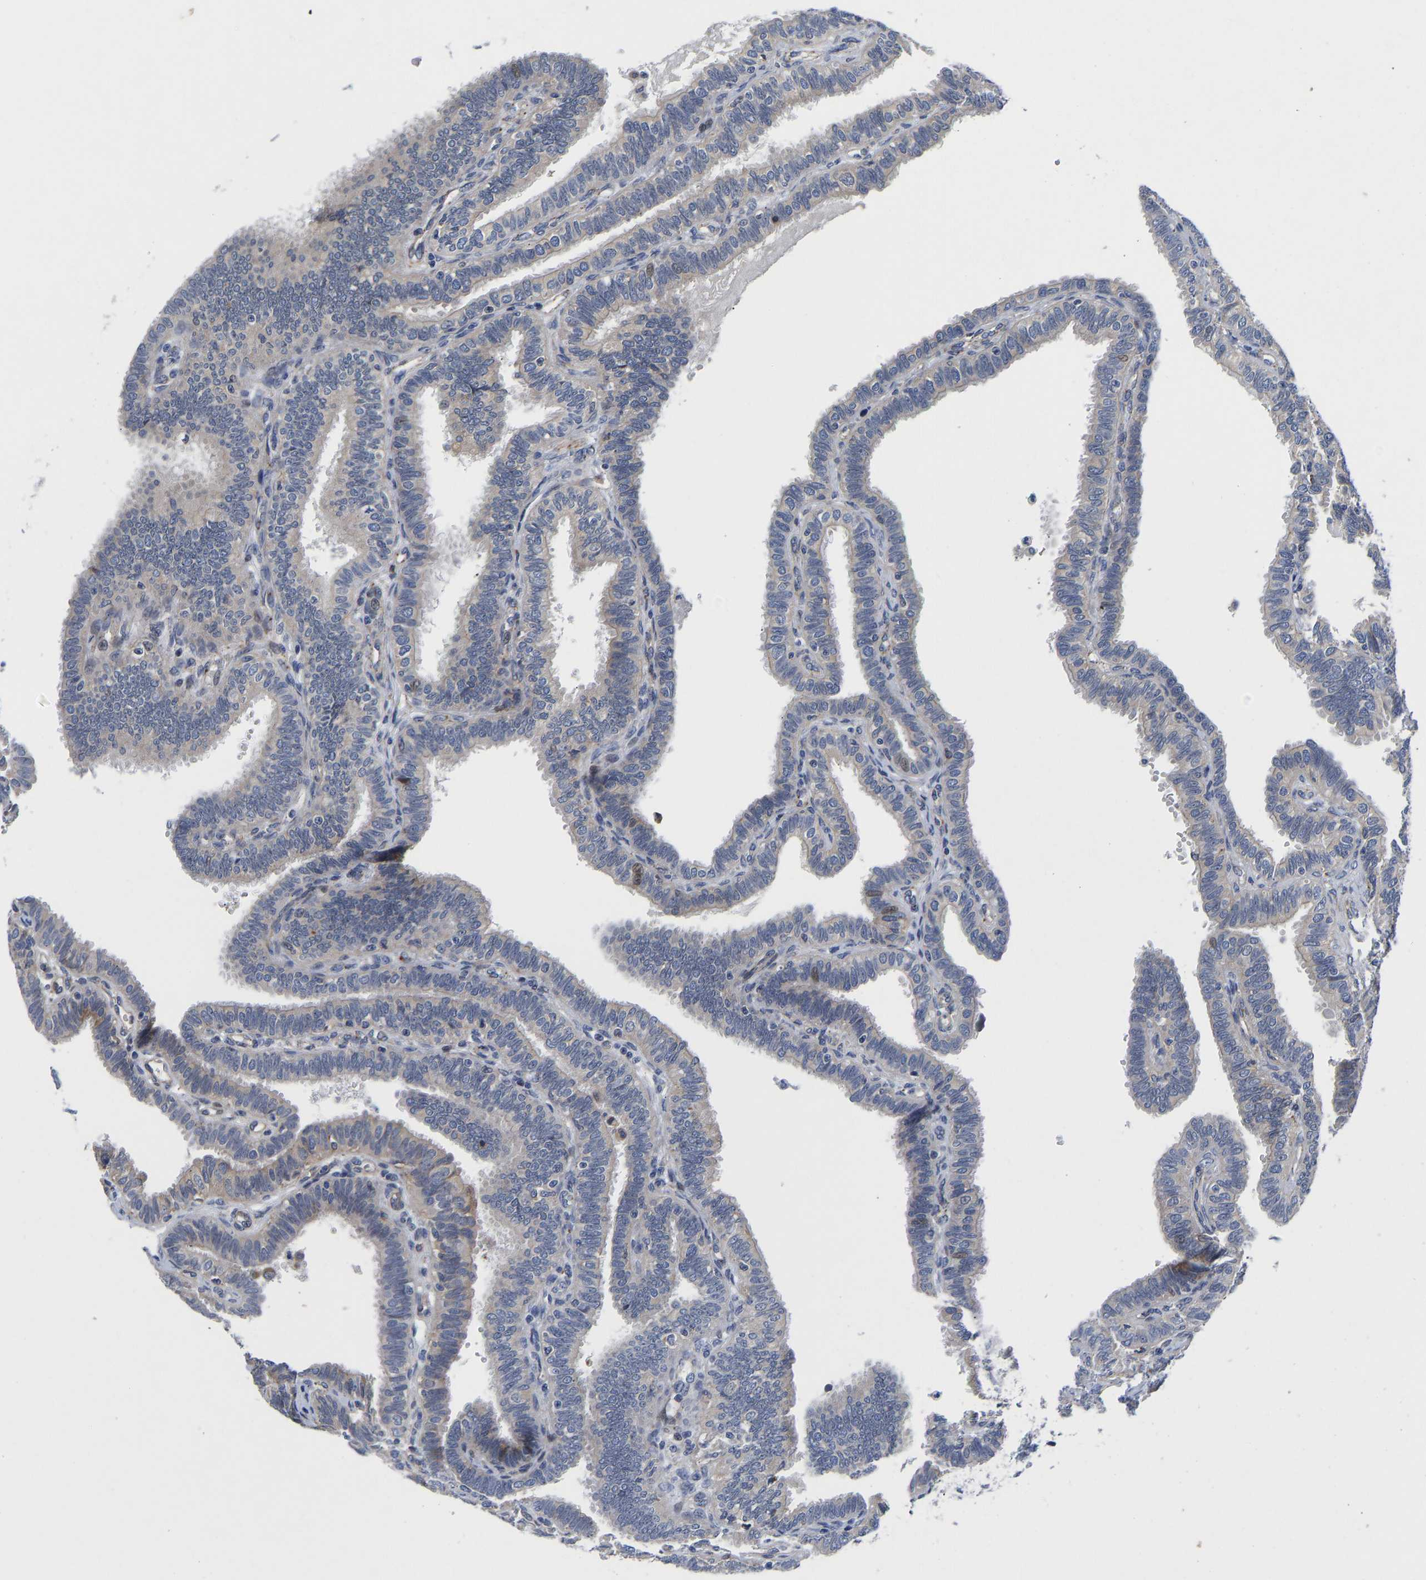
{"staining": {"intensity": "moderate", "quantity": "<25%", "location": "cytoplasmic/membranous"}, "tissue": "fallopian tube", "cell_type": "Glandular cells", "image_type": "normal", "snomed": [{"axis": "morphology", "description": "Normal tissue, NOS"}, {"axis": "topography", "description": "Fallopian tube"}, {"axis": "topography", "description": "Placenta"}], "caption": "An immunohistochemistry photomicrograph of unremarkable tissue is shown. Protein staining in brown shows moderate cytoplasmic/membranous positivity in fallopian tube within glandular cells.", "gene": "TMEM38B", "patient": {"sex": "female", "age": 34}}